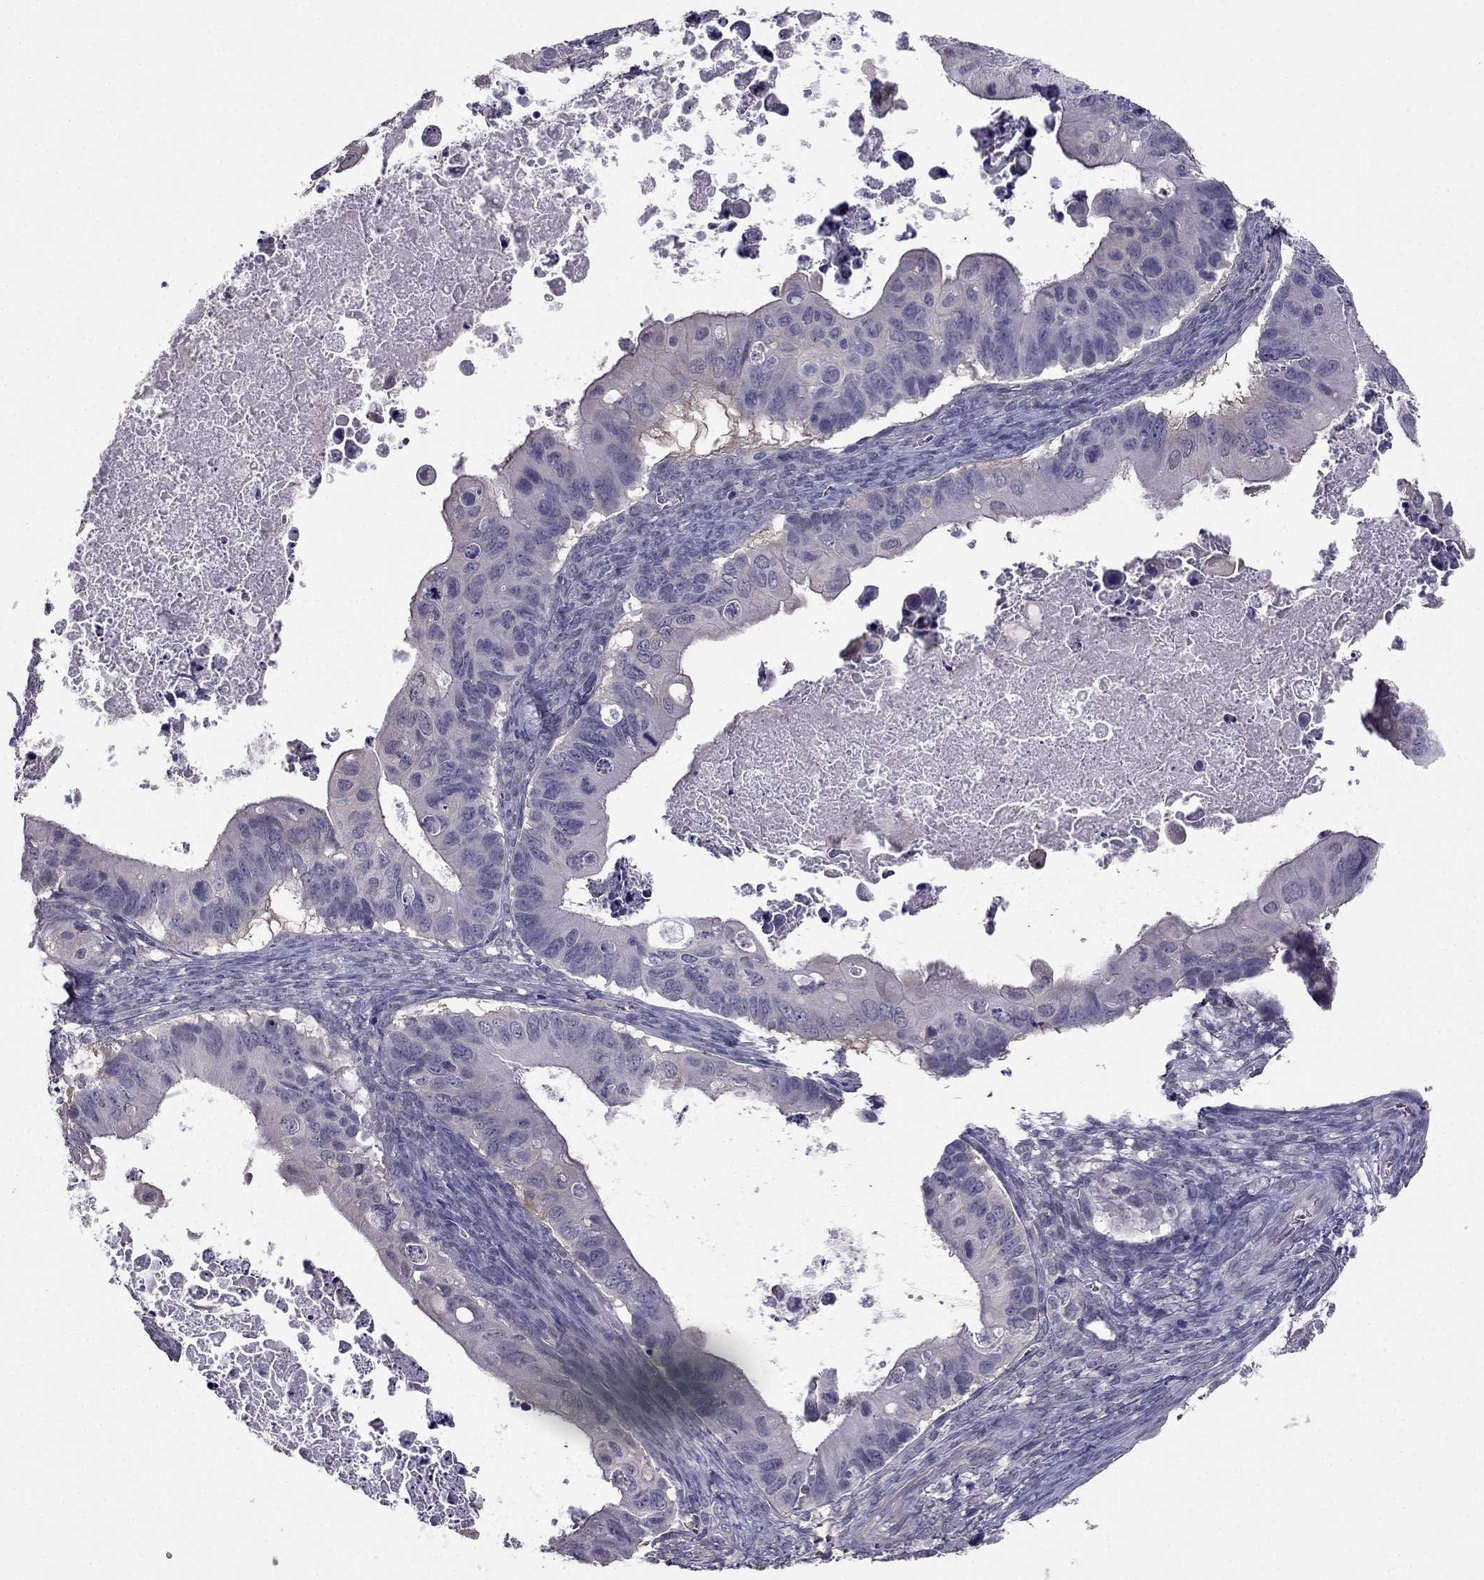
{"staining": {"intensity": "negative", "quantity": "none", "location": "none"}, "tissue": "ovarian cancer", "cell_type": "Tumor cells", "image_type": "cancer", "snomed": [{"axis": "morphology", "description": "Cystadenocarcinoma, mucinous, NOS"}, {"axis": "topography", "description": "Ovary"}], "caption": "This histopathology image is of ovarian mucinous cystadenocarcinoma stained with immunohistochemistry to label a protein in brown with the nuclei are counter-stained blue. There is no positivity in tumor cells.", "gene": "HSFX1", "patient": {"sex": "female", "age": 64}}